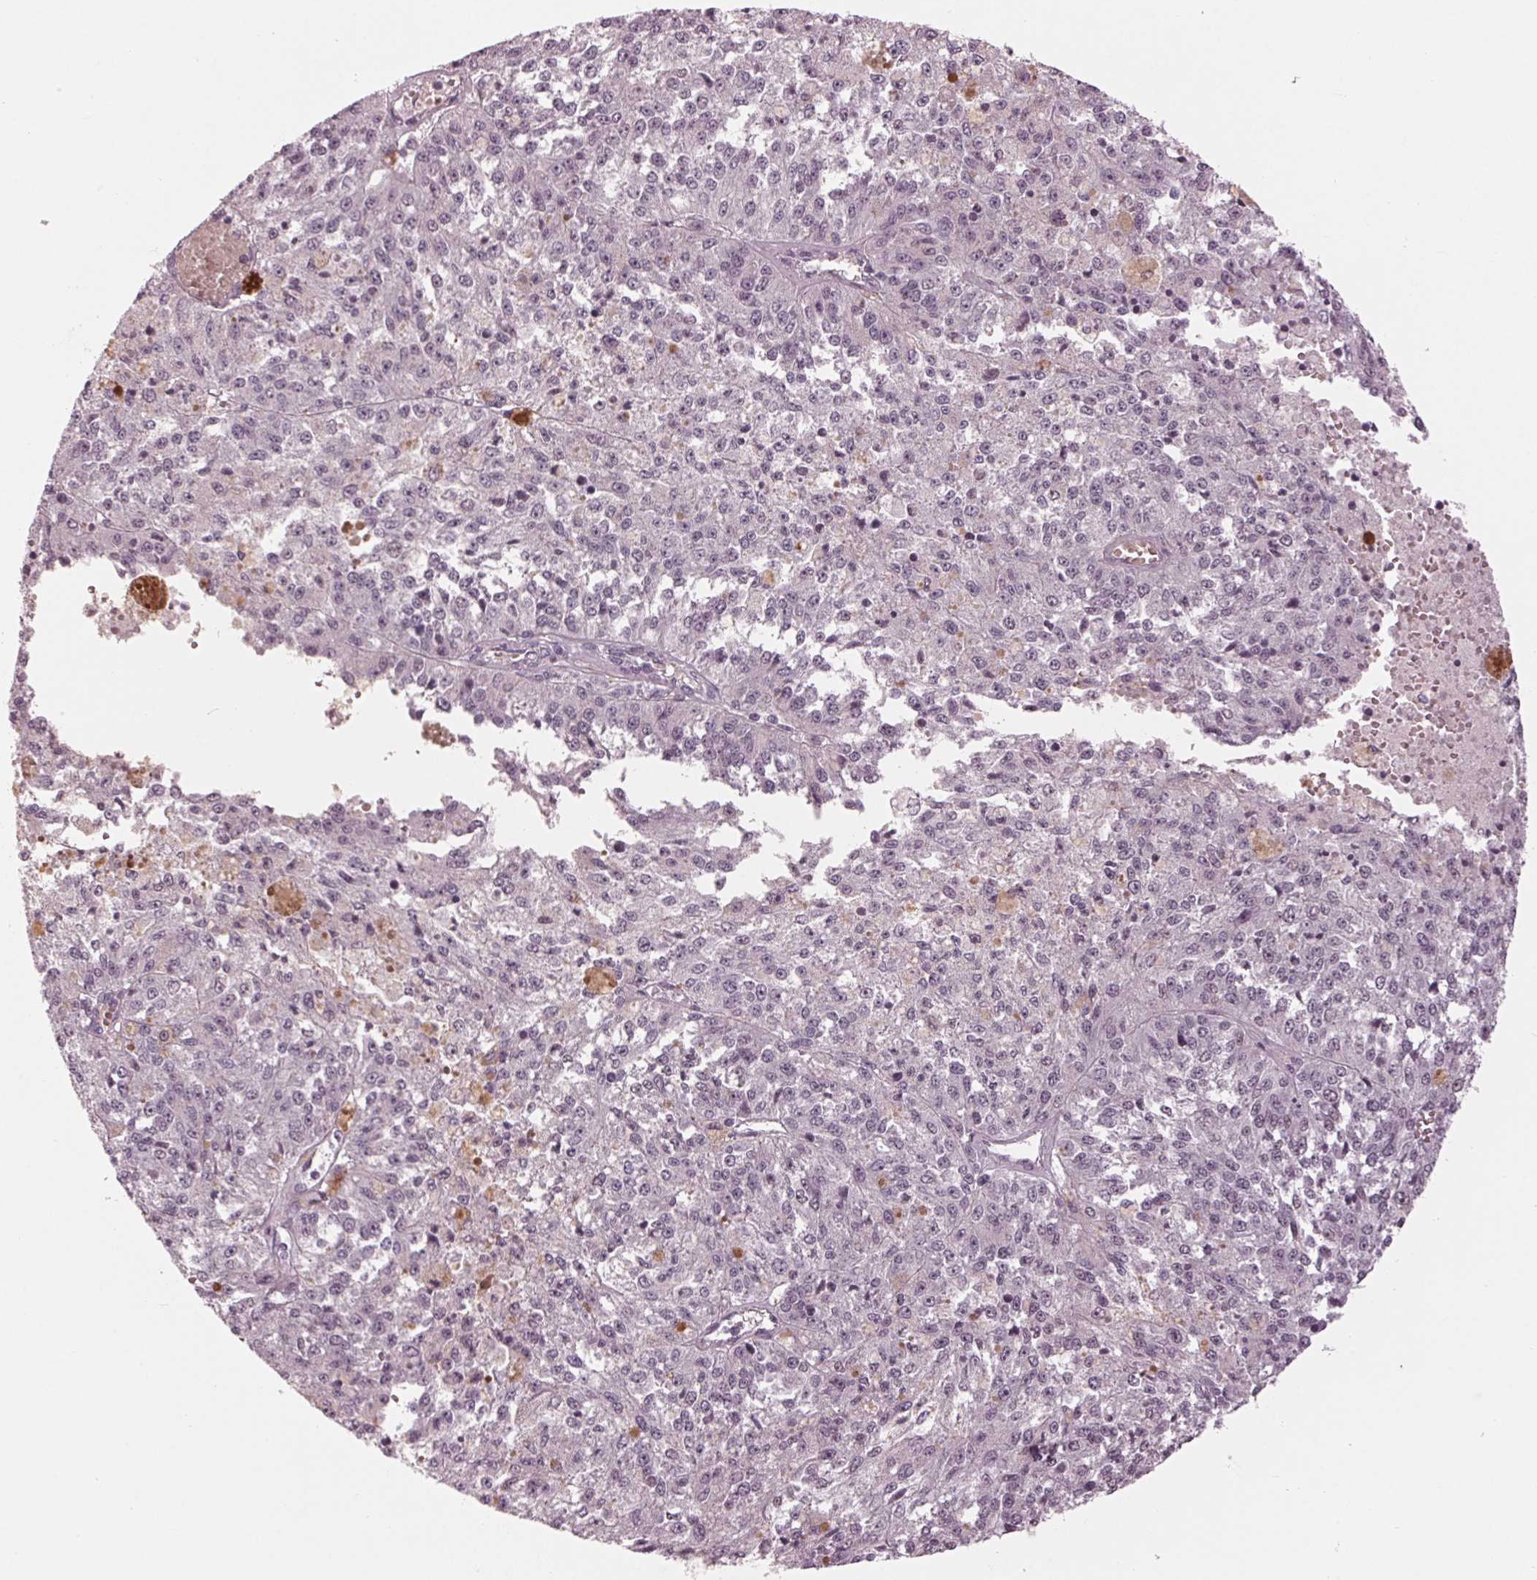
{"staining": {"intensity": "weak", "quantity": "<25%", "location": "nuclear"}, "tissue": "melanoma", "cell_type": "Tumor cells", "image_type": "cancer", "snomed": [{"axis": "morphology", "description": "Malignant melanoma, Metastatic site"}, {"axis": "topography", "description": "Lymph node"}], "caption": "IHC of melanoma demonstrates no staining in tumor cells. (Brightfield microscopy of DAB (3,3'-diaminobenzidine) immunohistochemistry (IHC) at high magnification).", "gene": "DNMT3L", "patient": {"sex": "female", "age": 64}}